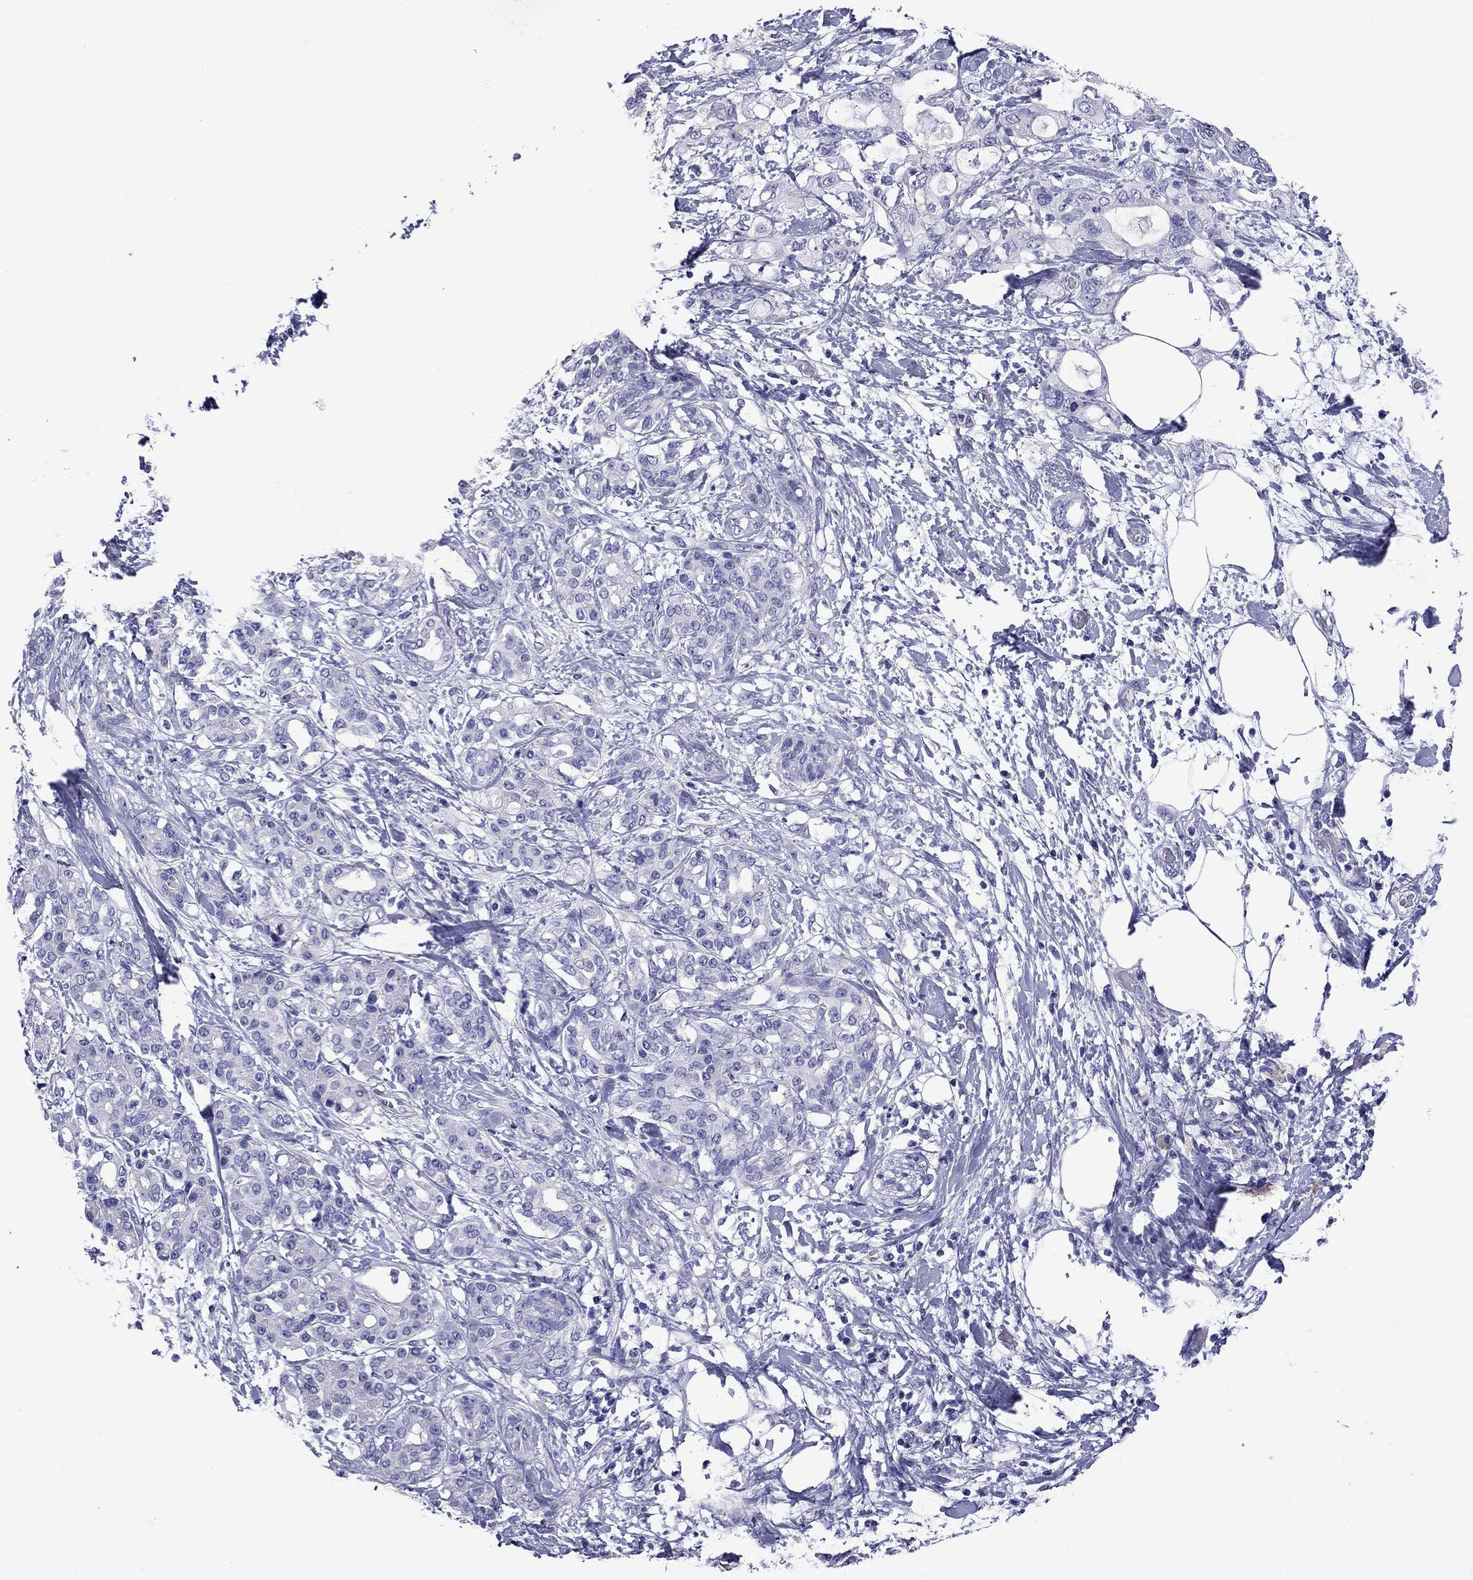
{"staining": {"intensity": "negative", "quantity": "none", "location": "none"}, "tissue": "pancreatic cancer", "cell_type": "Tumor cells", "image_type": "cancer", "snomed": [{"axis": "morphology", "description": "Adenocarcinoma, NOS"}, {"axis": "topography", "description": "Pancreas"}], "caption": "IHC histopathology image of neoplastic tissue: adenocarcinoma (pancreatic) stained with DAB (3,3'-diaminobenzidine) demonstrates no significant protein positivity in tumor cells.", "gene": "KIAA2012", "patient": {"sex": "female", "age": 56}}